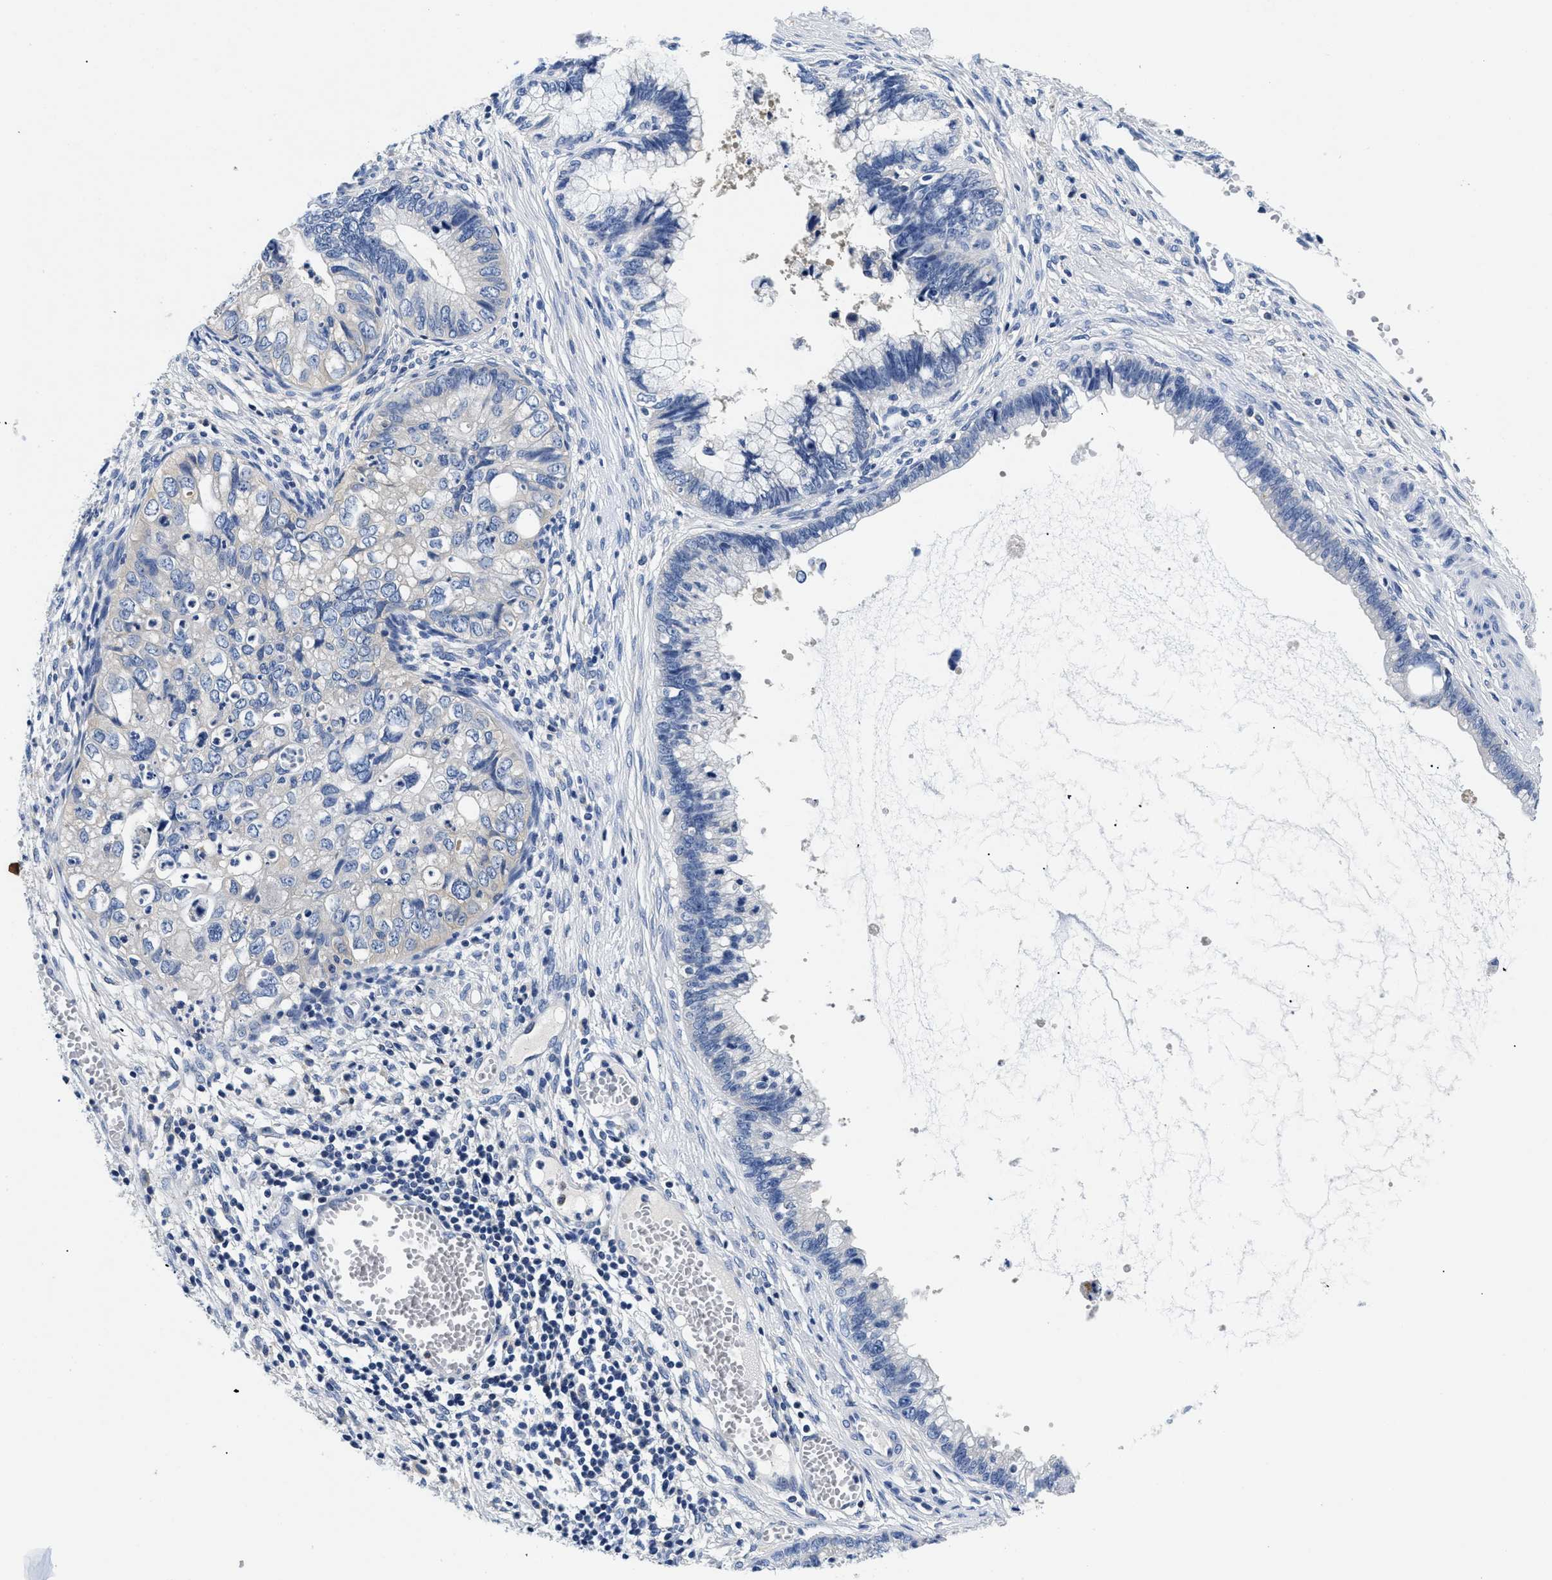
{"staining": {"intensity": "negative", "quantity": "none", "location": "none"}, "tissue": "cervical cancer", "cell_type": "Tumor cells", "image_type": "cancer", "snomed": [{"axis": "morphology", "description": "Adenocarcinoma, NOS"}, {"axis": "topography", "description": "Cervix"}], "caption": "This is a histopathology image of IHC staining of cervical adenocarcinoma, which shows no positivity in tumor cells. (Stains: DAB IHC with hematoxylin counter stain, Microscopy: brightfield microscopy at high magnification).", "gene": "MEA1", "patient": {"sex": "female", "age": 44}}